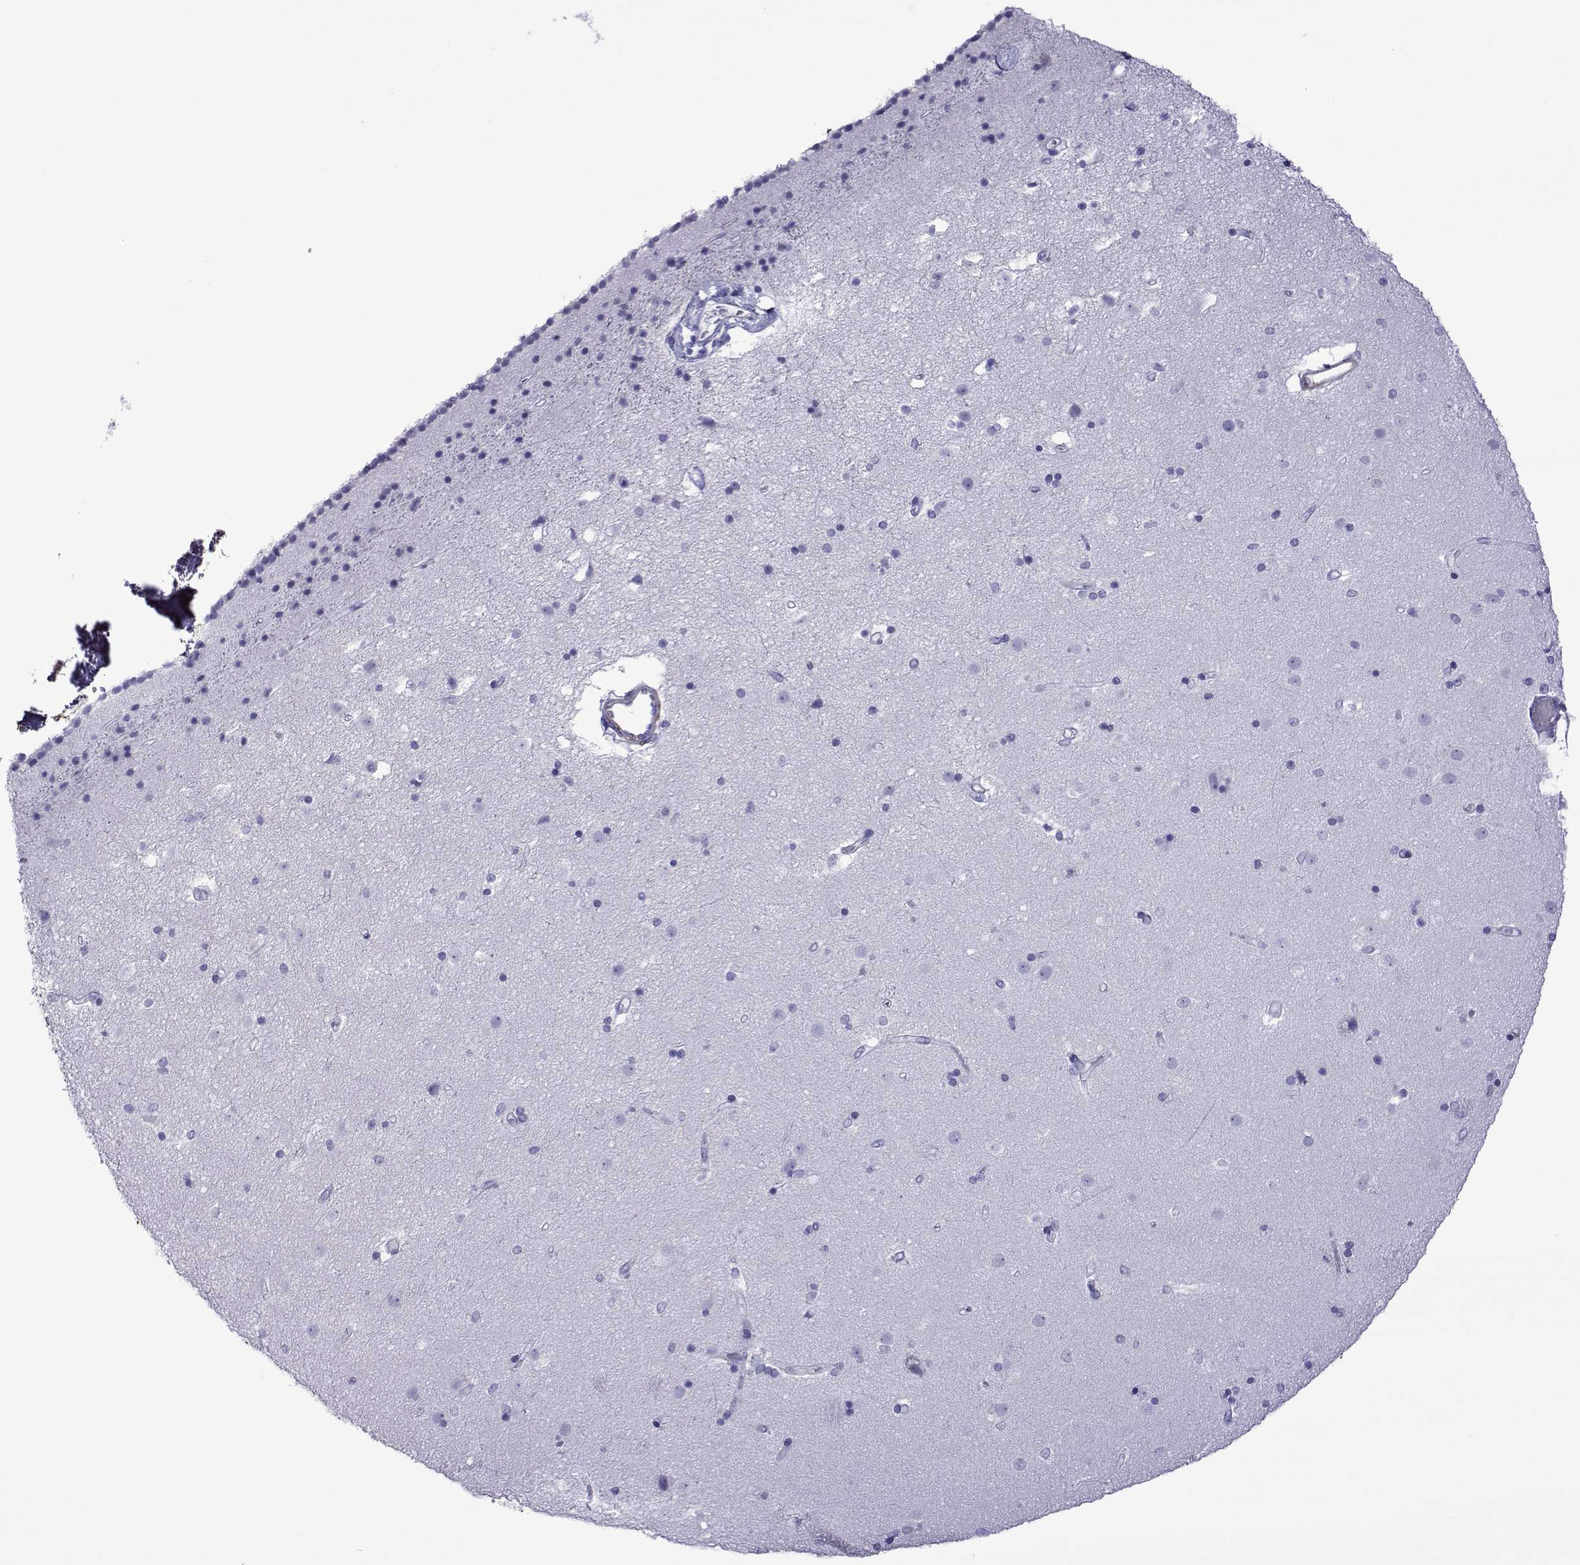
{"staining": {"intensity": "negative", "quantity": "none", "location": "none"}, "tissue": "caudate", "cell_type": "Glial cells", "image_type": "normal", "snomed": [{"axis": "morphology", "description": "Normal tissue, NOS"}, {"axis": "topography", "description": "Lateral ventricle wall"}], "caption": "IHC image of unremarkable caudate: human caudate stained with DAB (3,3'-diaminobenzidine) exhibits no significant protein positivity in glial cells.", "gene": "SPANXA1", "patient": {"sex": "female", "age": 71}}